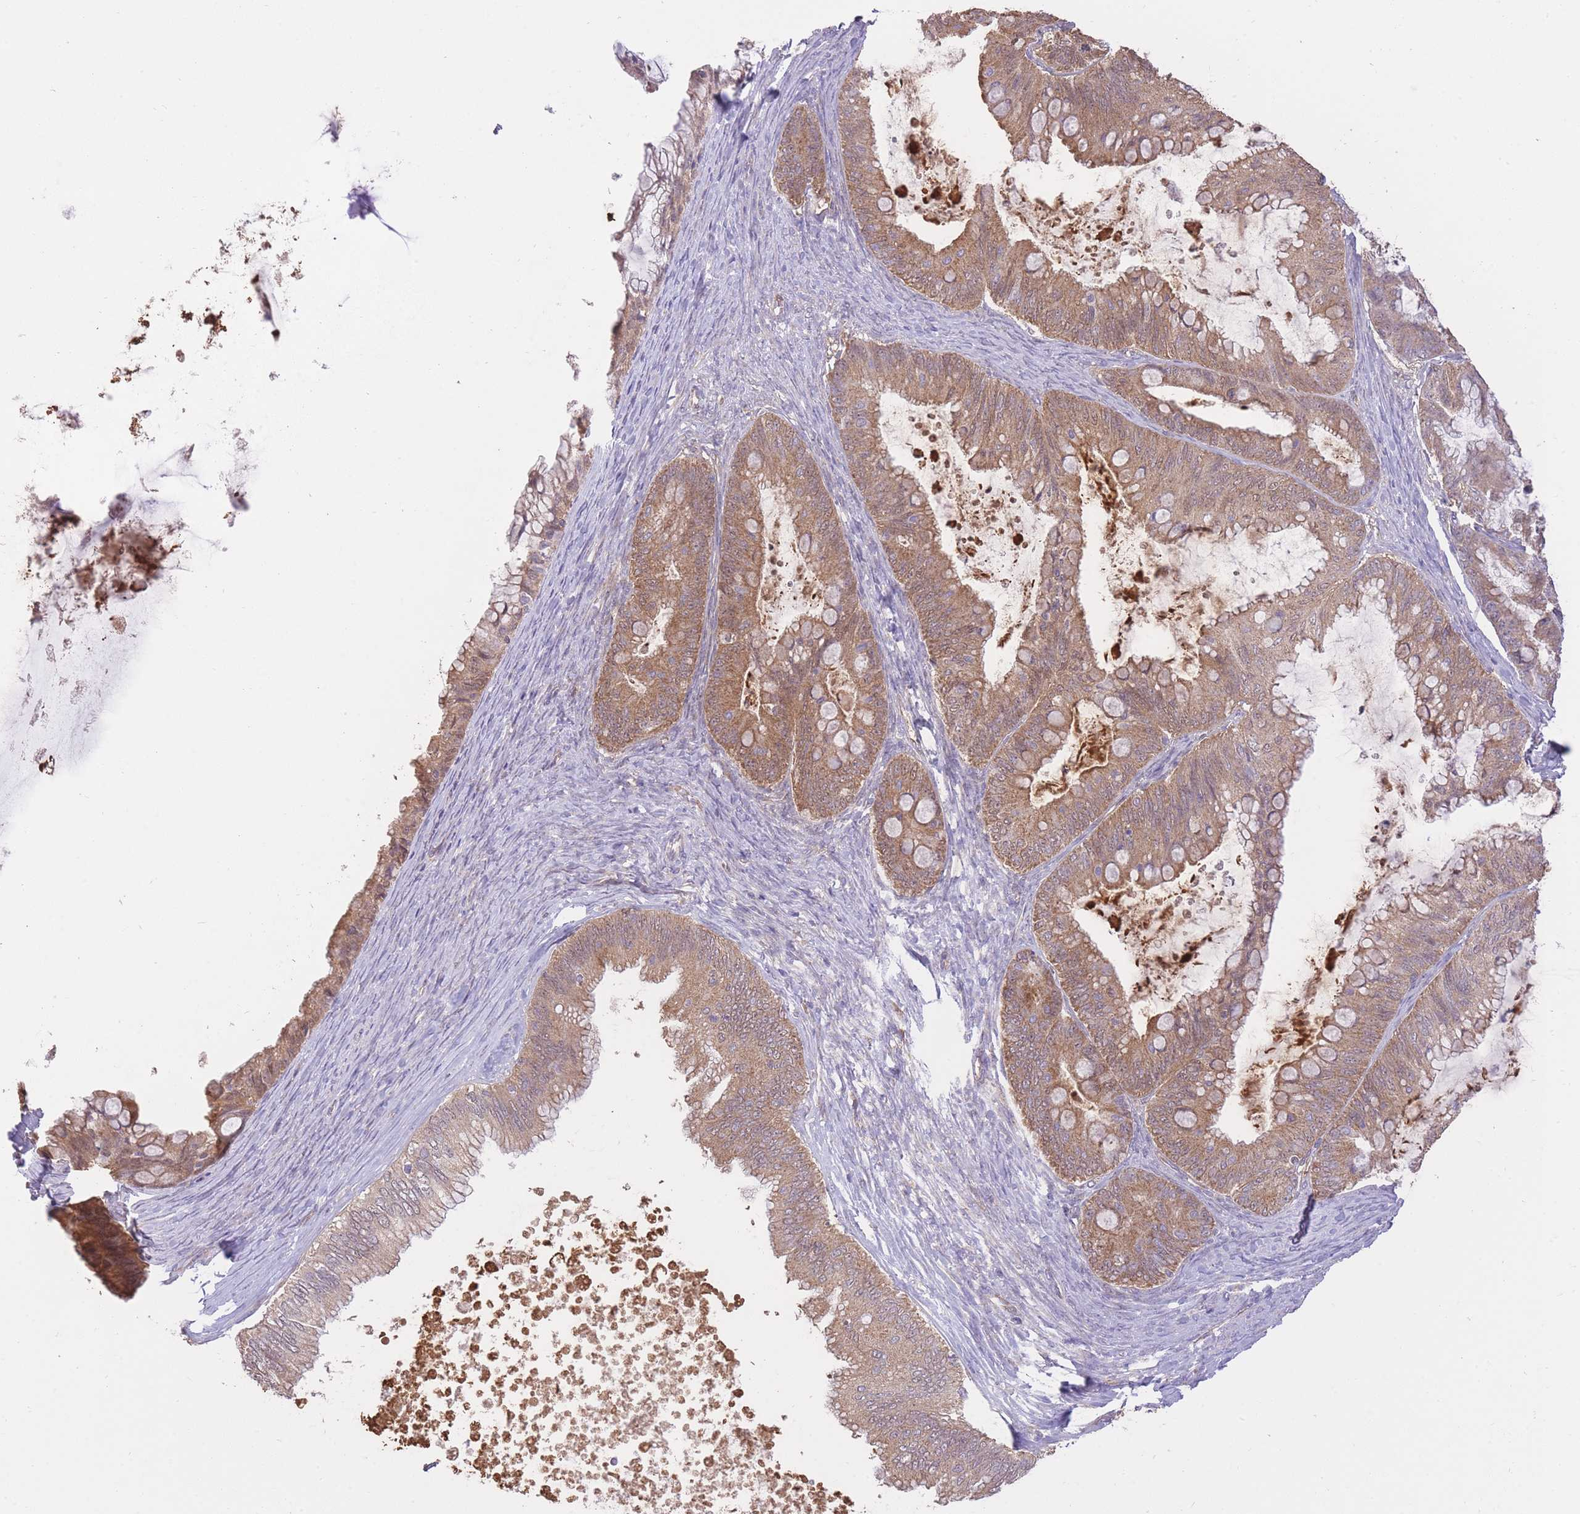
{"staining": {"intensity": "moderate", "quantity": ">75%", "location": "cytoplasmic/membranous"}, "tissue": "ovarian cancer", "cell_type": "Tumor cells", "image_type": "cancer", "snomed": [{"axis": "morphology", "description": "Cystadenocarcinoma, mucinous, NOS"}, {"axis": "topography", "description": "Ovary"}], "caption": "A high-resolution image shows immunohistochemistry staining of ovarian cancer (mucinous cystadenocarcinoma), which displays moderate cytoplasmic/membranous staining in approximately >75% of tumor cells.", "gene": "PREP", "patient": {"sex": "female", "age": 35}}